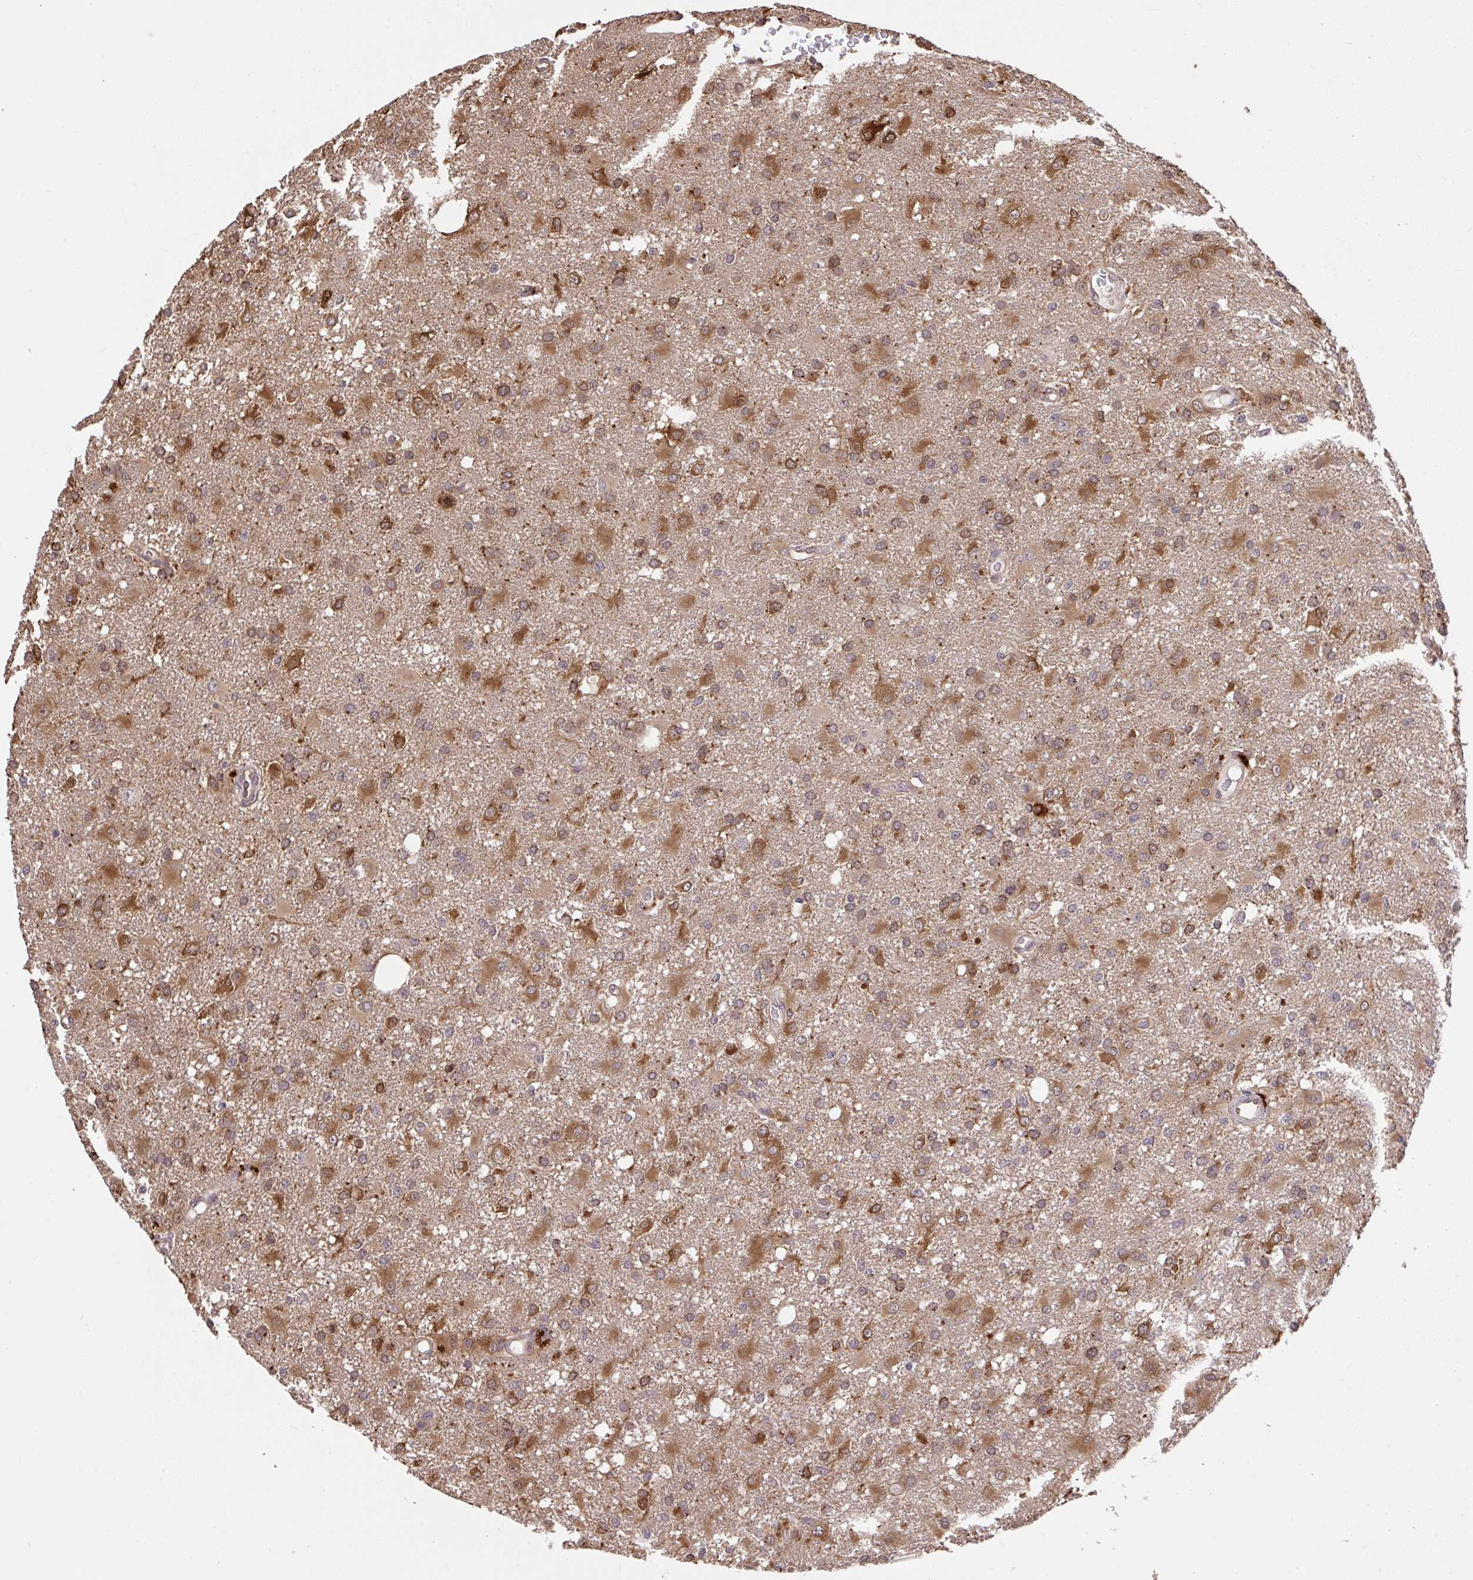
{"staining": {"intensity": "moderate", "quantity": ">75%", "location": "cytoplasmic/membranous"}, "tissue": "glioma", "cell_type": "Tumor cells", "image_type": "cancer", "snomed": [{"axis": "morphology", "description": "Glioma, malignant, High grade"}, {"axis": "topography", "description": "Brain"}], "caption": "IHC histopathology image of human glioma stained for a protein (brown), which shows medium levels of moderate cytoplasmic/membranous staining in approximately >75% of tumor cells.", "gene": "C12orf57", "patient": {"sex": "male", "age": 53}}